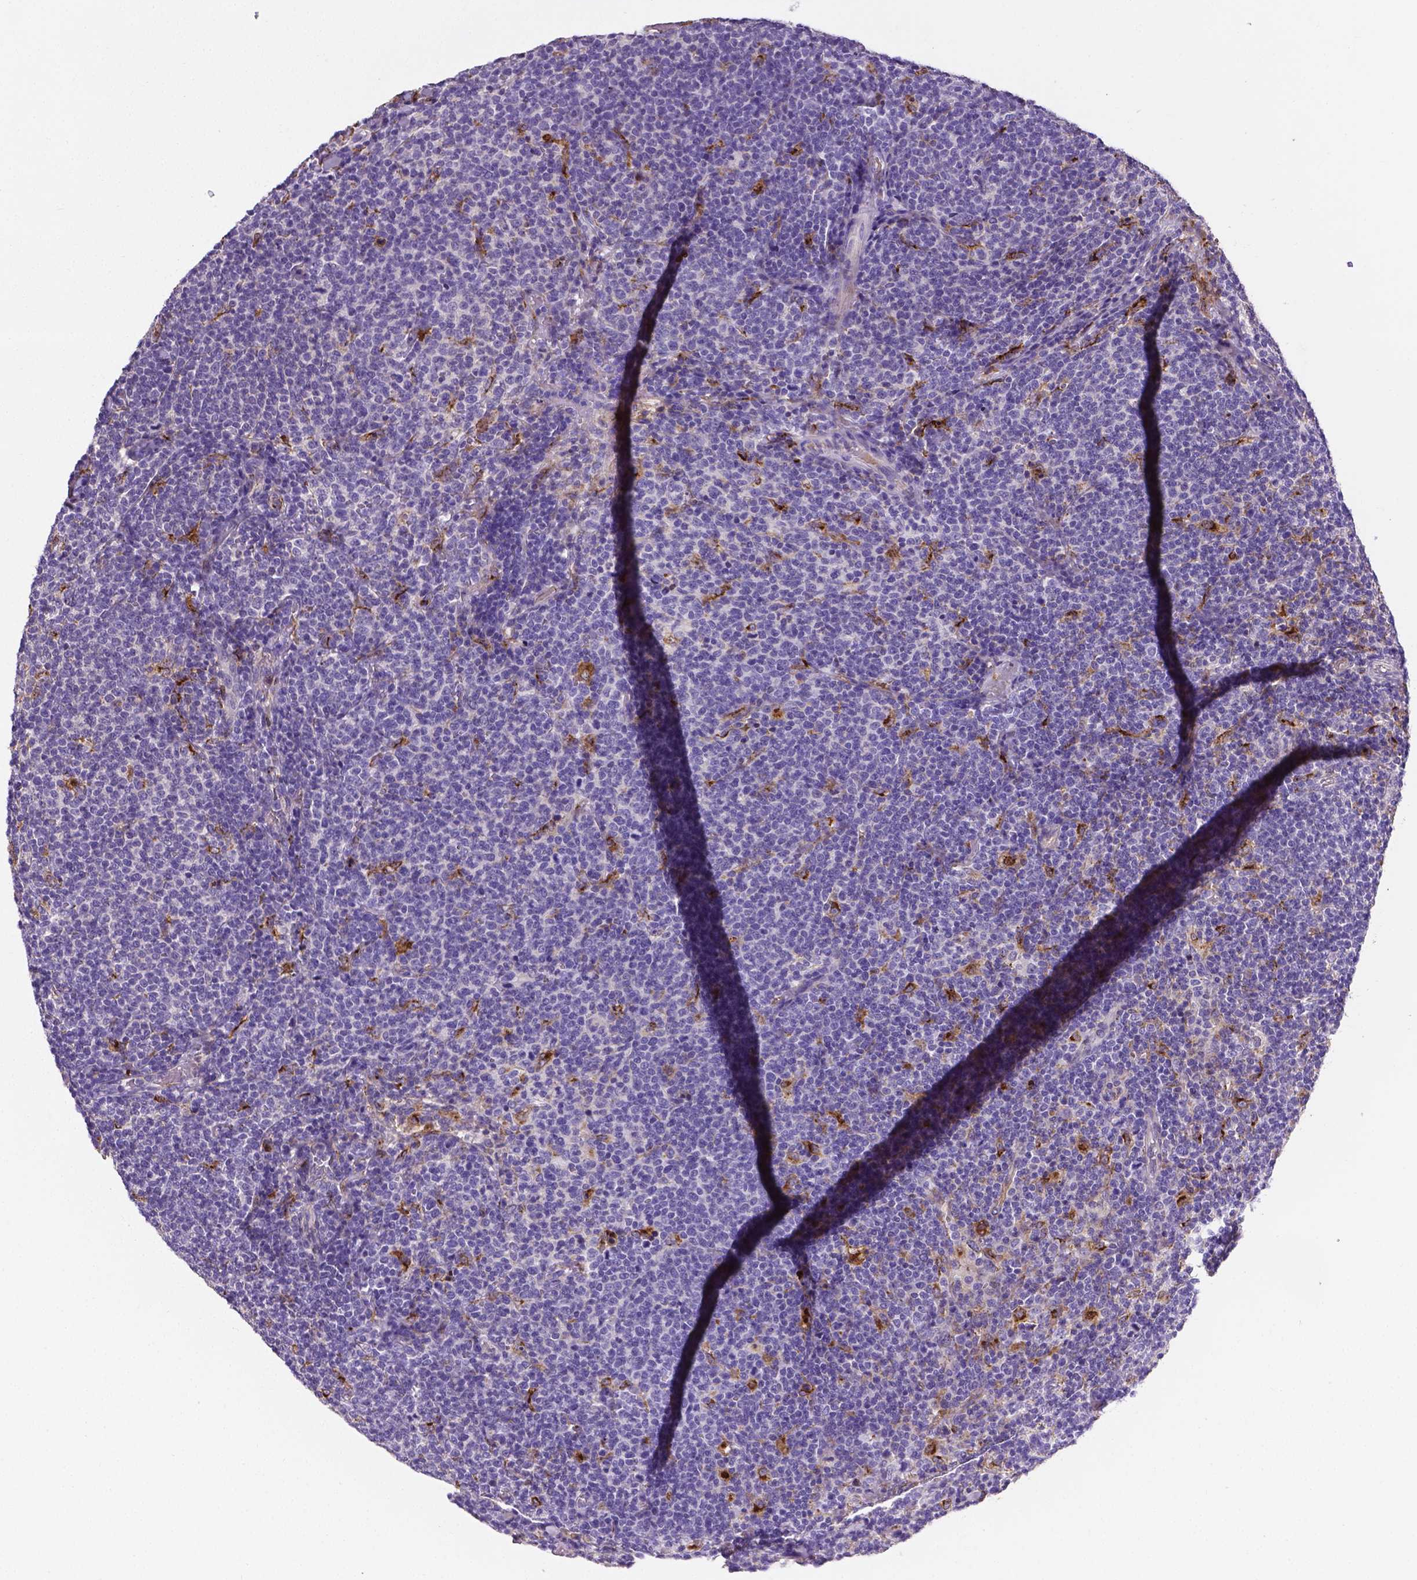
{"staining": {"intensity": "negative", "quantity": "none", "location": "none"}, "tissue": "lymphoma", "cell_type": "Tumor cells", "image_type": "cancer", "snomed": [{"axis": "morphology", "description": "Malignant lymphoma, non-Hodgkin's type, High grade"}, {"axis": "topography", "description": "Lymph node"}], "caption": "A high-resolution histopathology image shows immunohistochemistry staining of lymphoma, which reveals no significant expression in tumor cells.", "gene": "APOE", "patient": {"sex": "male", "age": 61}}